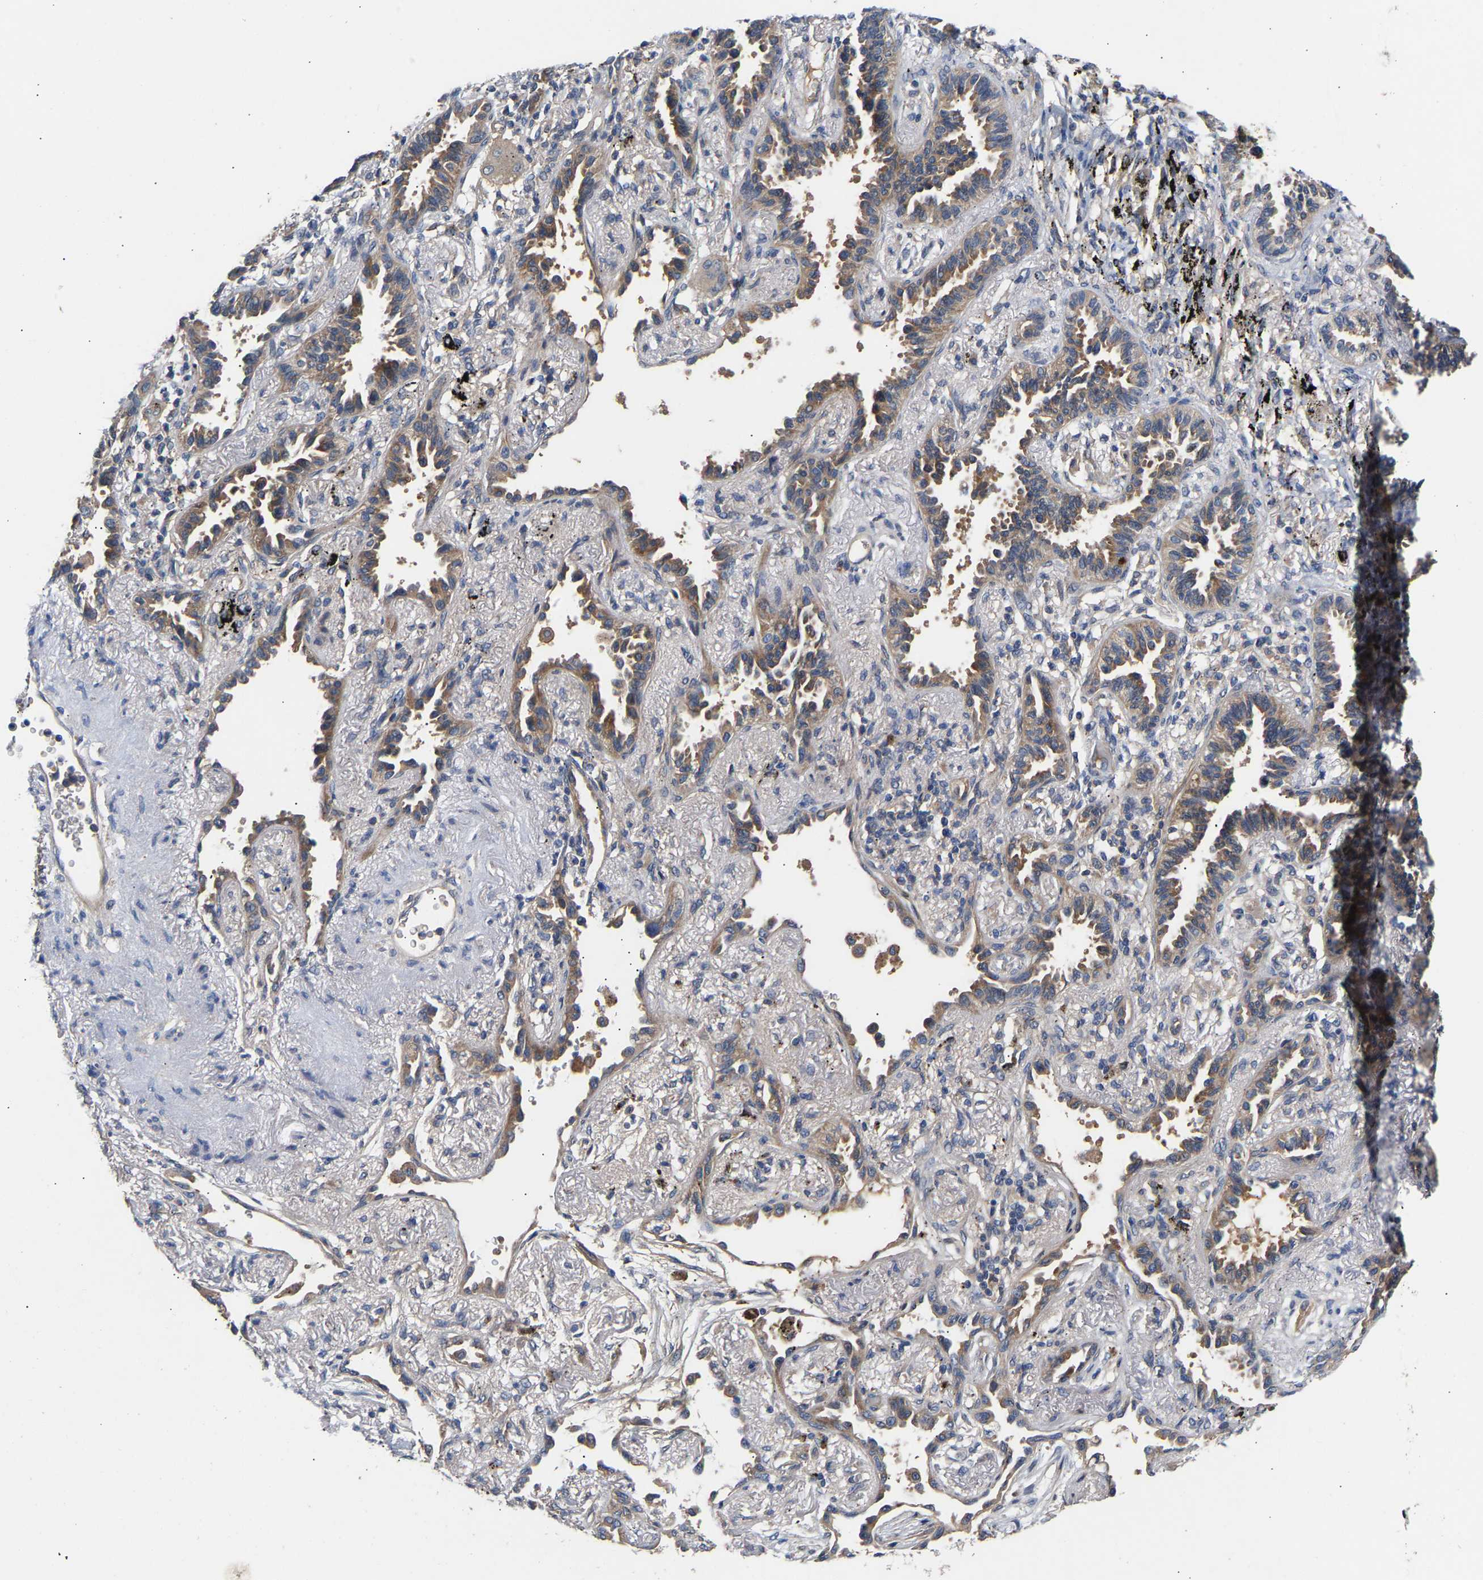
{"staining": {"intensity": "weak", "quantity": "25%-75%", "location": "cytoplasmic/membranous"}, "tissue": "lung cancer", "cell_type": "Tumor cells", "image_type": "cancer", "snomed": [{"axis": "morphology", "description": "Adenocarcinoma, NOS"}, {"axis": "topography", "description": "Lung"}], "caption": "Weak cytoplasmic/membranous expression for a protein is present in about 25%-75% of tumor cells of lung cancer (adenocarcinoma) using immunohistochemistry.", "gene": "KASH5", "patient": {"sex": "male", "age": 59}}